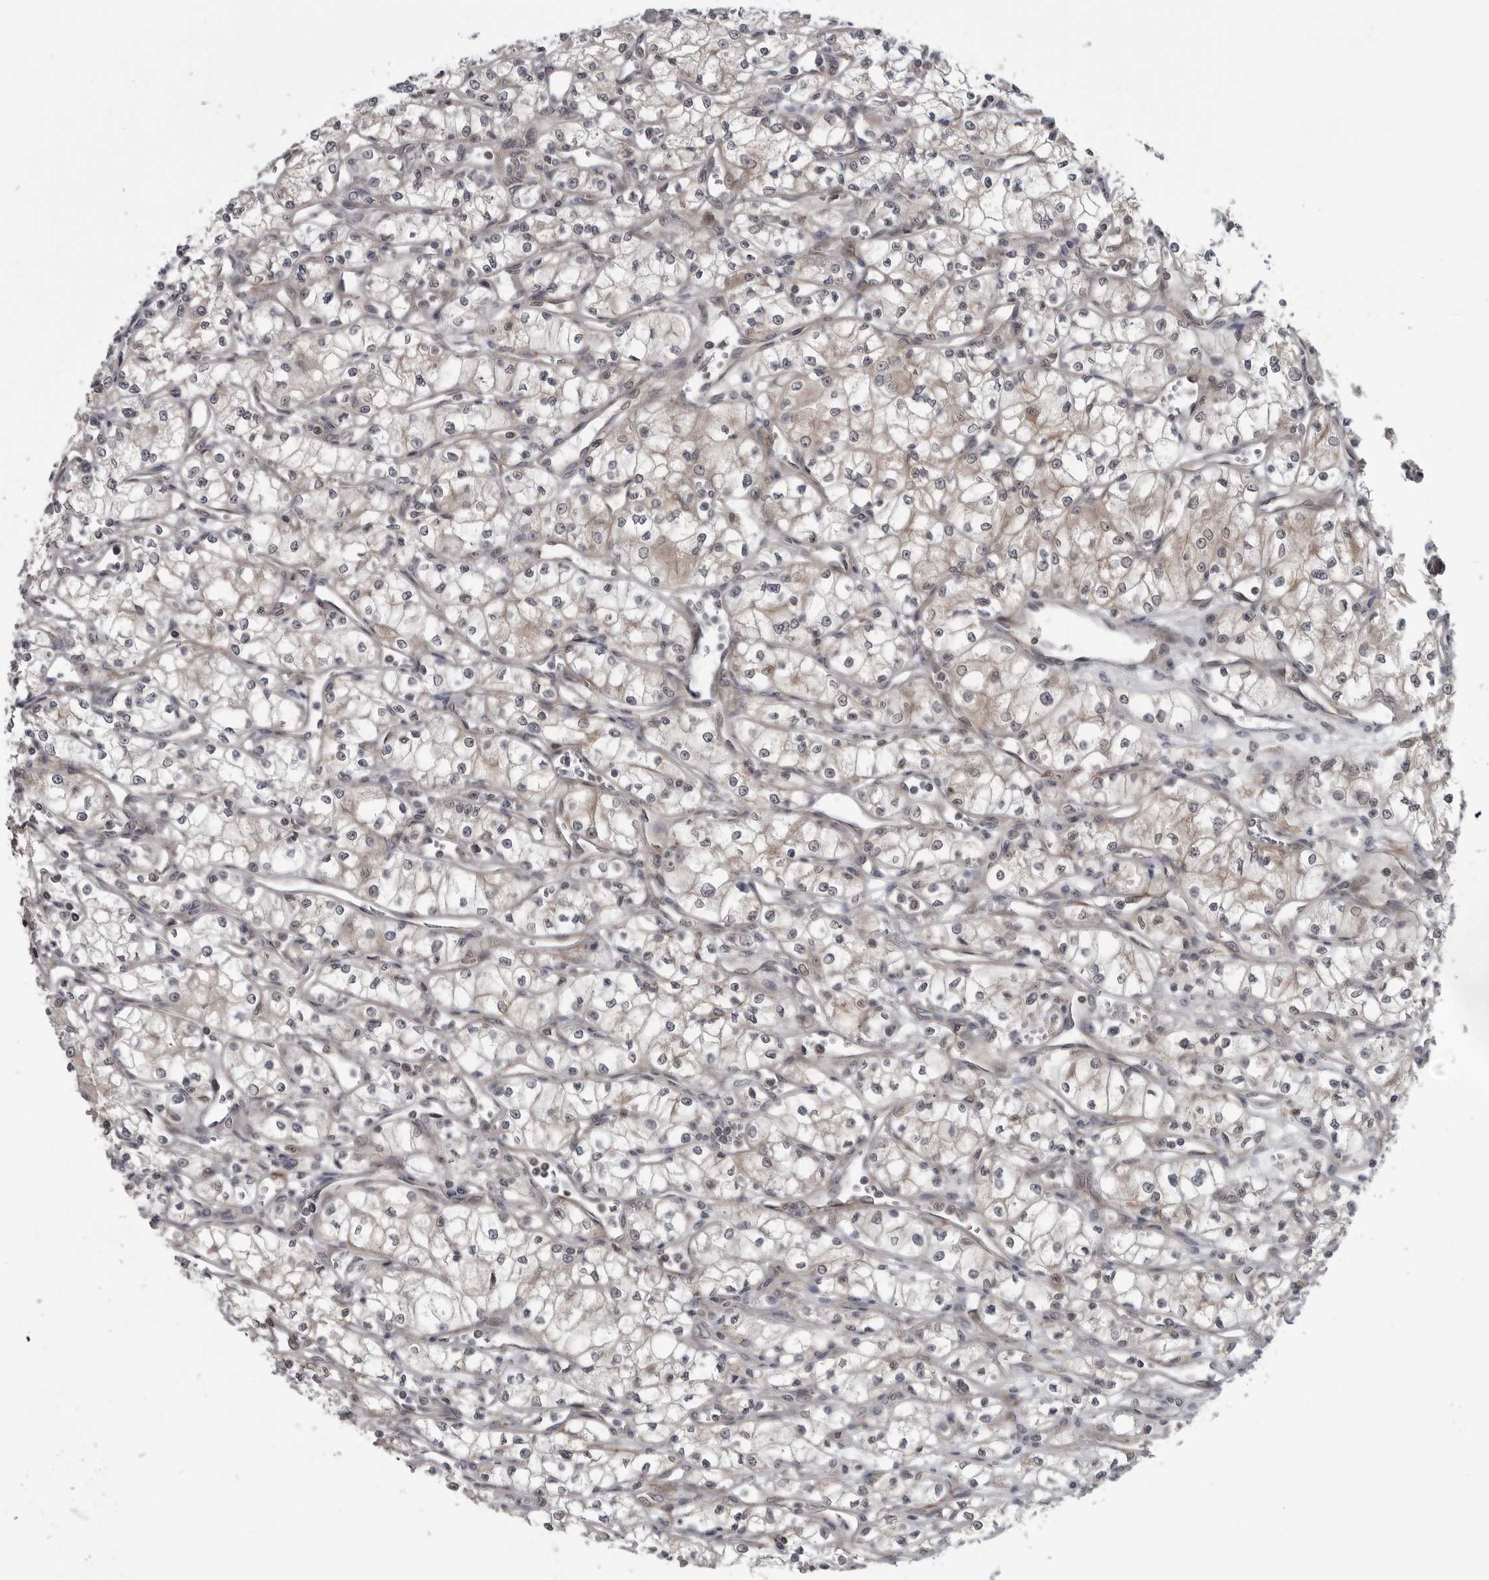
{"staining": {"intensity": "weak", "quantity": "<25%", "location": "cytoplasmic/membranous"}, "tissue": "renal cancer", "cell_type": "Tumor cells", "image_type": "cancer", "snomed": [{"axis": "morphology", "description": "Adenocarcinoma, NOS"}, {"axis": "topography", "description": "Kidney"}], "caption": "Immunohistochemistry image of renal cancer stained for a protein (brown), which reveals no positivity in tumor cells.", "gene": "FAAP100", "patient": {"sex": "male", "age": 59}}